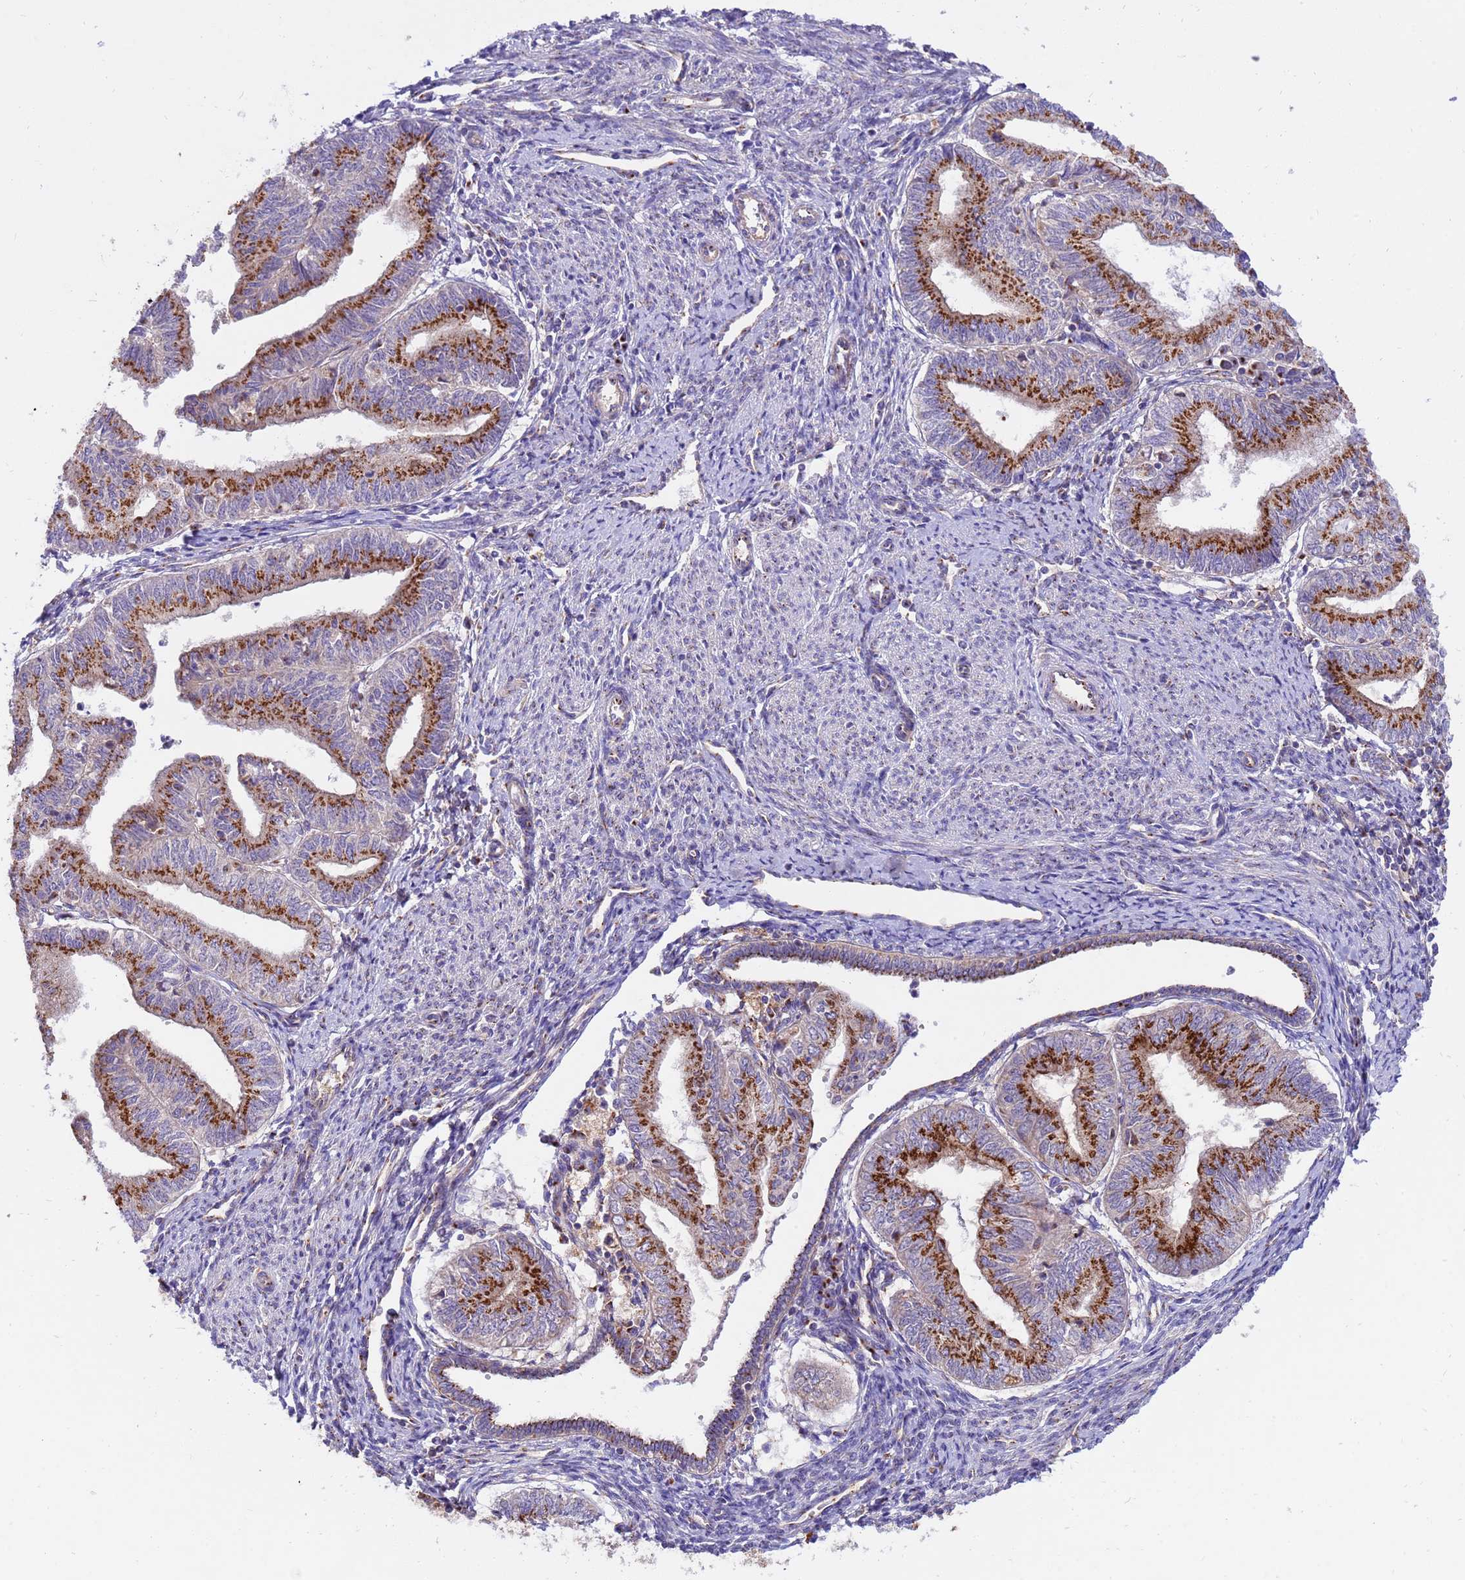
{"staining": {"intensity": "strong", "quantity": ">75%", "location": "cytoplasmic/membranous"}, "tissue": "endometrial cancer", "cell_type": "Tumor cells", "image_type": "cancer", "snomed": [{"axis": "morphology", "description": "Adenocarcinoma, NOS"}, {"axis": "topography", "description": "Endometrium"}], "caption": "The micrograph exhibits a brown stain indicating the presence of a protein in the cytoplasmic/membranous of tumor cells in endometrial adenocarcinoma. (Stains: DAB (3,3'-diaminobenzidine) in brown, nuclei in blue, Microscopy: brightfield microscopy at high magnification).", "gene": "HPS3", "patient": {"sex": "female", "age": 66}}